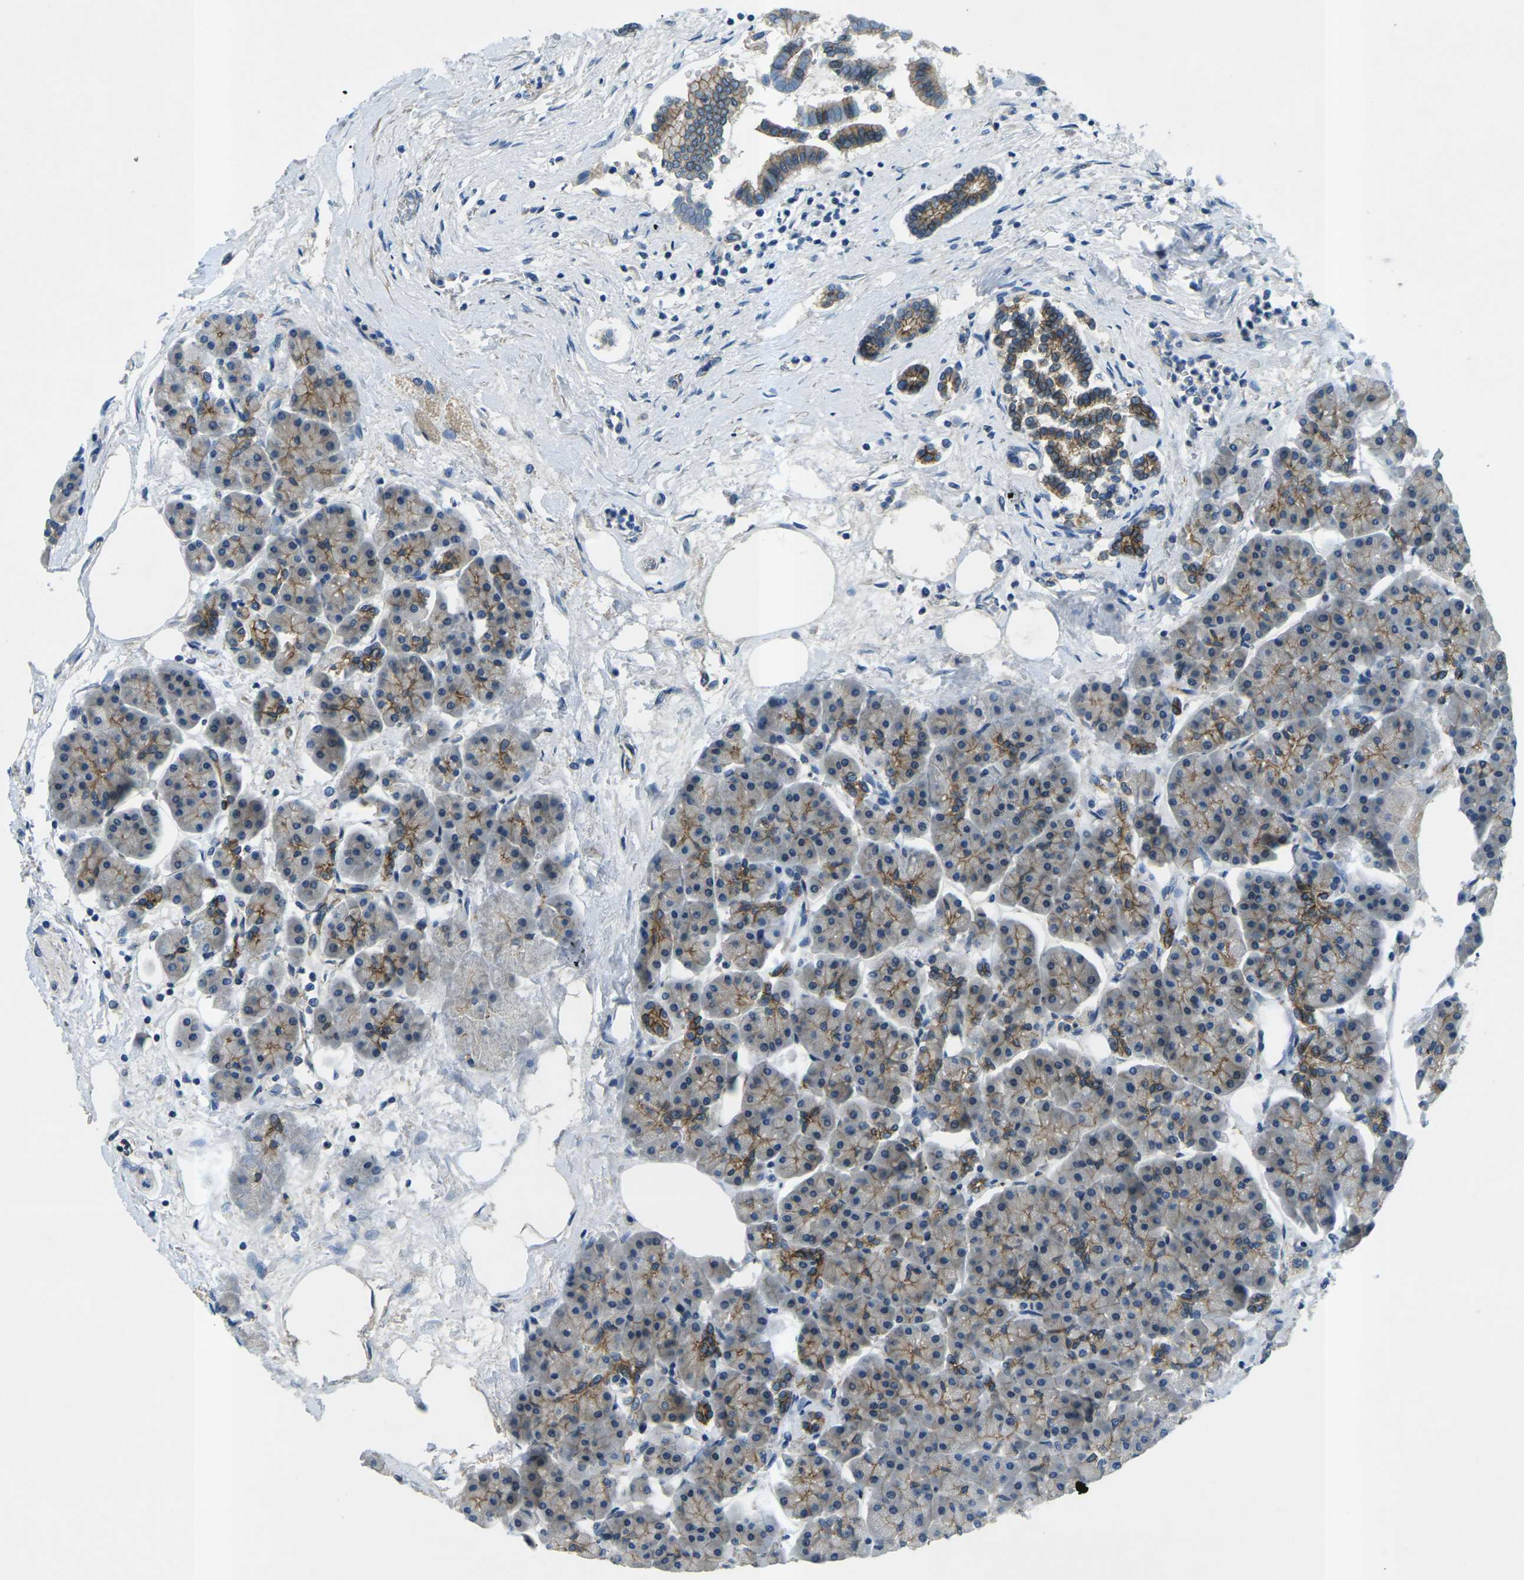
{"staining": {"intensity": "moderate", "quantity": ">75%", "location": "cytoplasmic/membranous"}, "tissue": "pancreas", "cell_type": "Exocrine glandular cells", "image_type": "normal", "snomed": [{"axis": "morphology", "description": "Normal tissue, NOS"}, {"axis": "topography", "description": "Pancreas"}], "caption": "Moderate cytoplasmic/membranous staining for a protein is identified in about >75% of exocrine glandular cells of benign pancreas using IHC.", "gene": "CTNND1", "patient": {"sex": "female", "age": 70}}